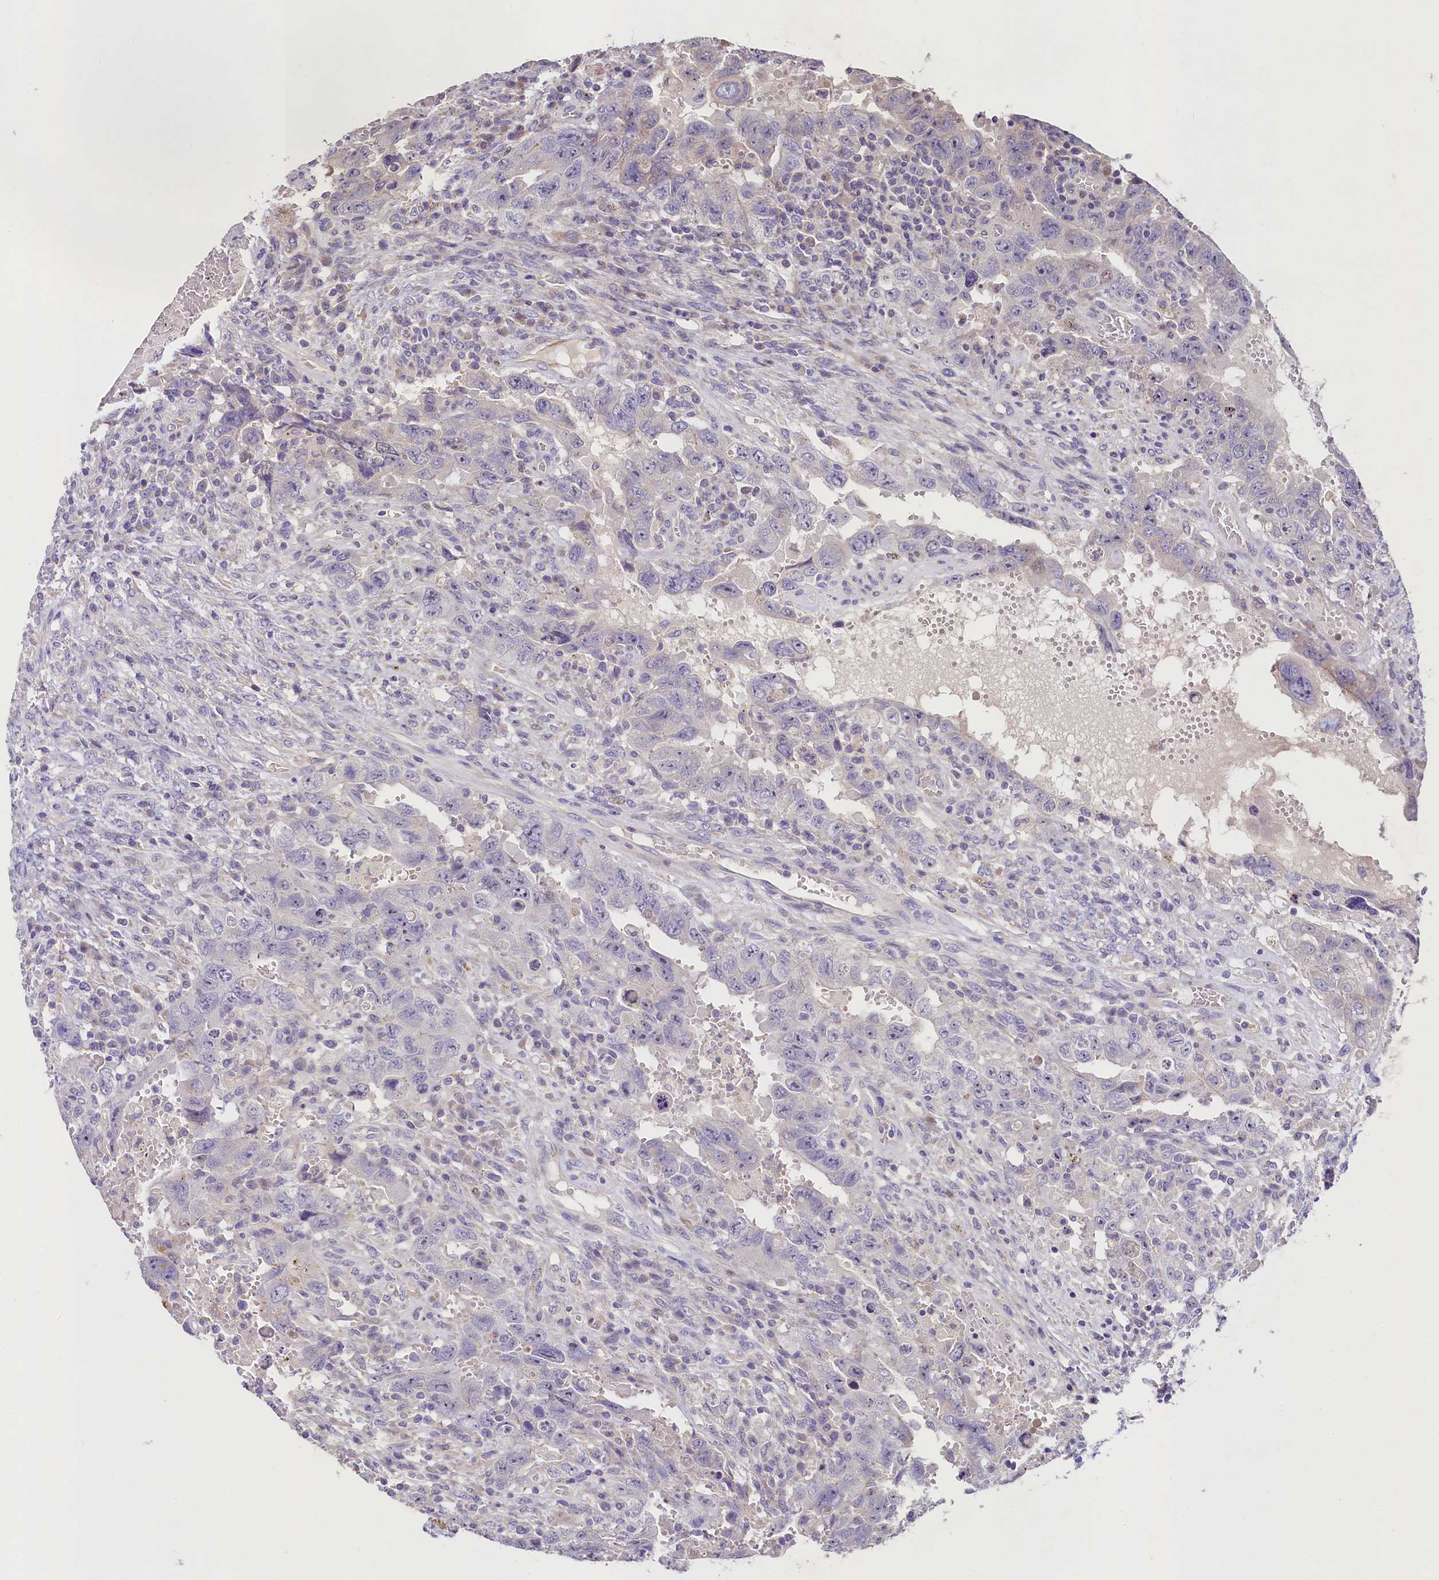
{"staining": {"intensity": "negative", "quantity": "none", "location": "none"}, "tissue": "testis cancer", "cell_type": "Tumor cells", "image_type": "cancer", "snomed": [{"axis": "morphology", "description": "Carcinoma, Embryonal, NOS"}, {"axis": "topography", "description": "Testis"}], "caption": "IHC photomicrograph of human testis cancer (embryonal carcinoma) stained for a protein (brown), which displays no expression in tumor cells.", "gene": "FXYD6", "patient": {"sex": "male", "age": 26}}